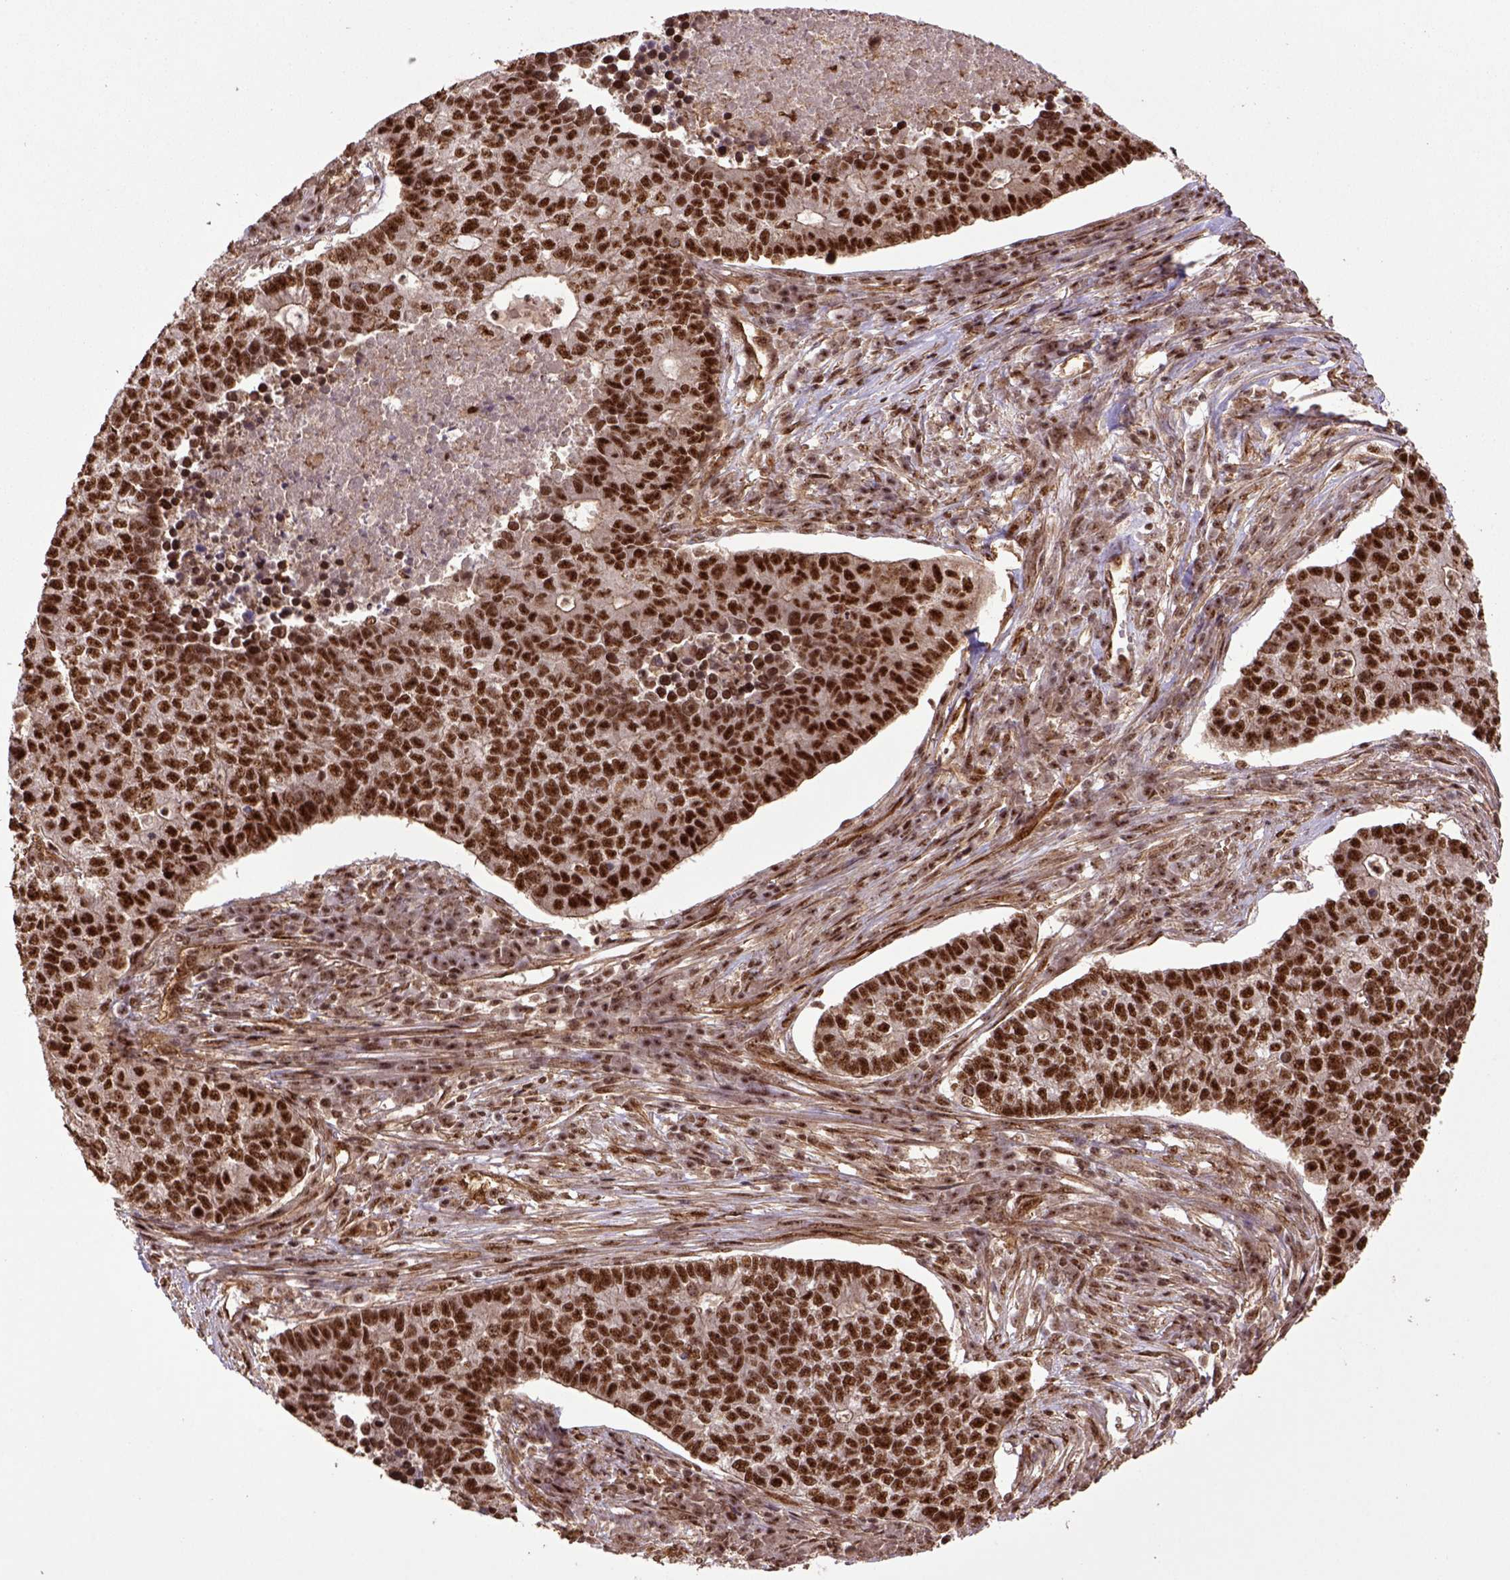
{"staining": {"intensity": "strong", "quantity": ">75%", "location": "nuclear"}, "tissue": "lung cancer", "cell_type": "Tumor cells", "image_type": "cancer", "snomed": [{"axis": "morphology", "description": "Adenocarcinoma, NOS"}, {"axis": "topography", "description": "Lung"}], "caption": "A histopathology image of human lung cancer stained for a protein displays strong nuclear brown staining in tumor cells. Ihc stains the protein of interest in brown and the nuclei are stained blue.", "gene": "PPIG", "patient": {"sex": "male", "age": 57}}